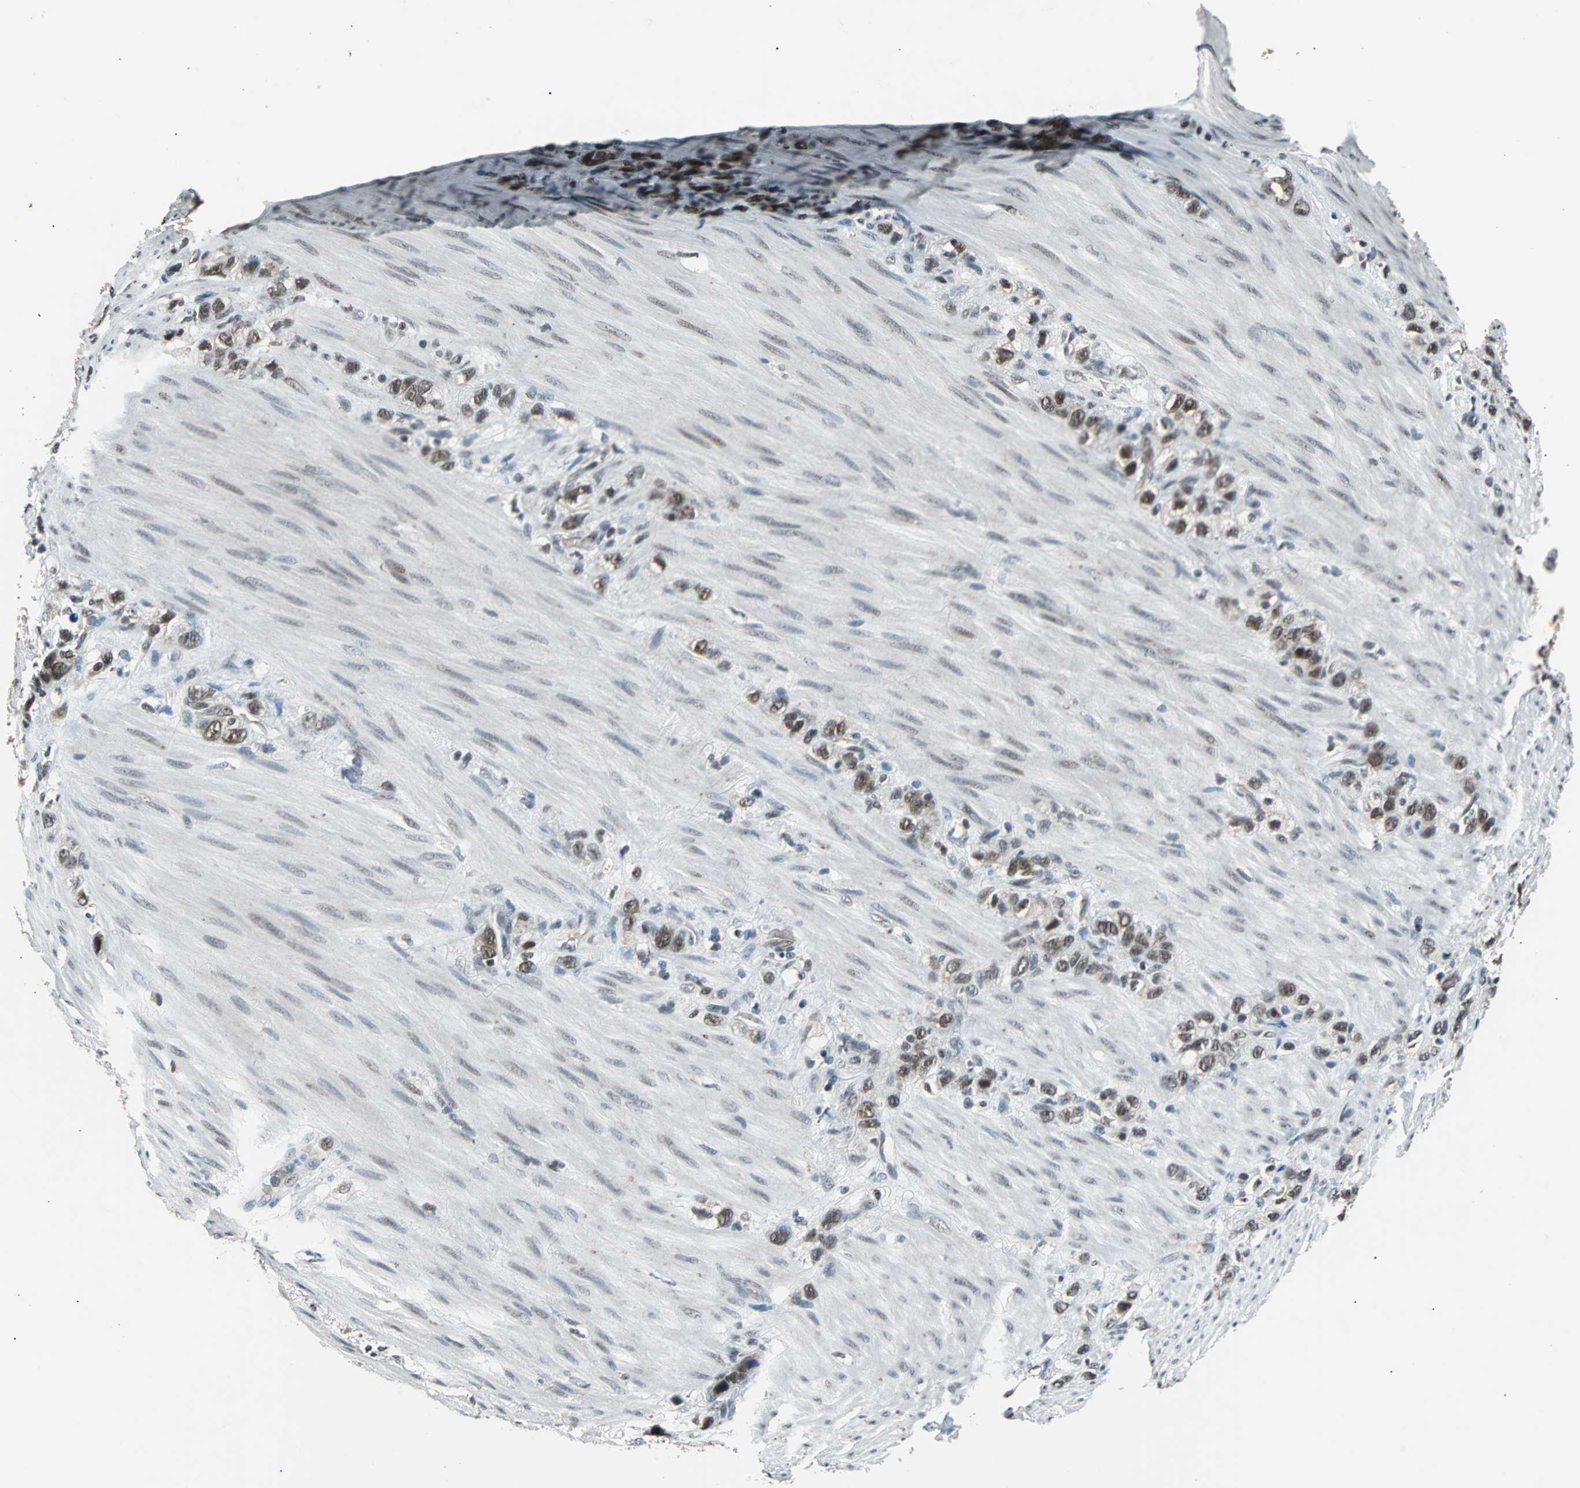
{"staining": {"intensity": "weak", "quantity": "25%-75%", "location": "nuclear"}, "tissue": "stomach cancer", "cell_type": "Tumor cells", "image_type": "cancer", "snomed": [{"axis": "morphology", "description": "Normal tissue, NOS"}, {"axis": "morphology", "description": "Adenocarcinoma, NOS"}, {"axis": "morphology", "description": "Adenocarcinoma, High grade"}, {"axis": "topography", "description": "Stomach, upper"}, {"axis": "topography", "description": "Stomach"}], "caption": "Stomach cancer tissue shows weak nuclear expression in approximately 25%-75% of tumor cells, visualized by immunohistochemistry. Nuclei are stained in blue.", "gene": "USP28", "patient": {"sex": "female", "age": 65}}